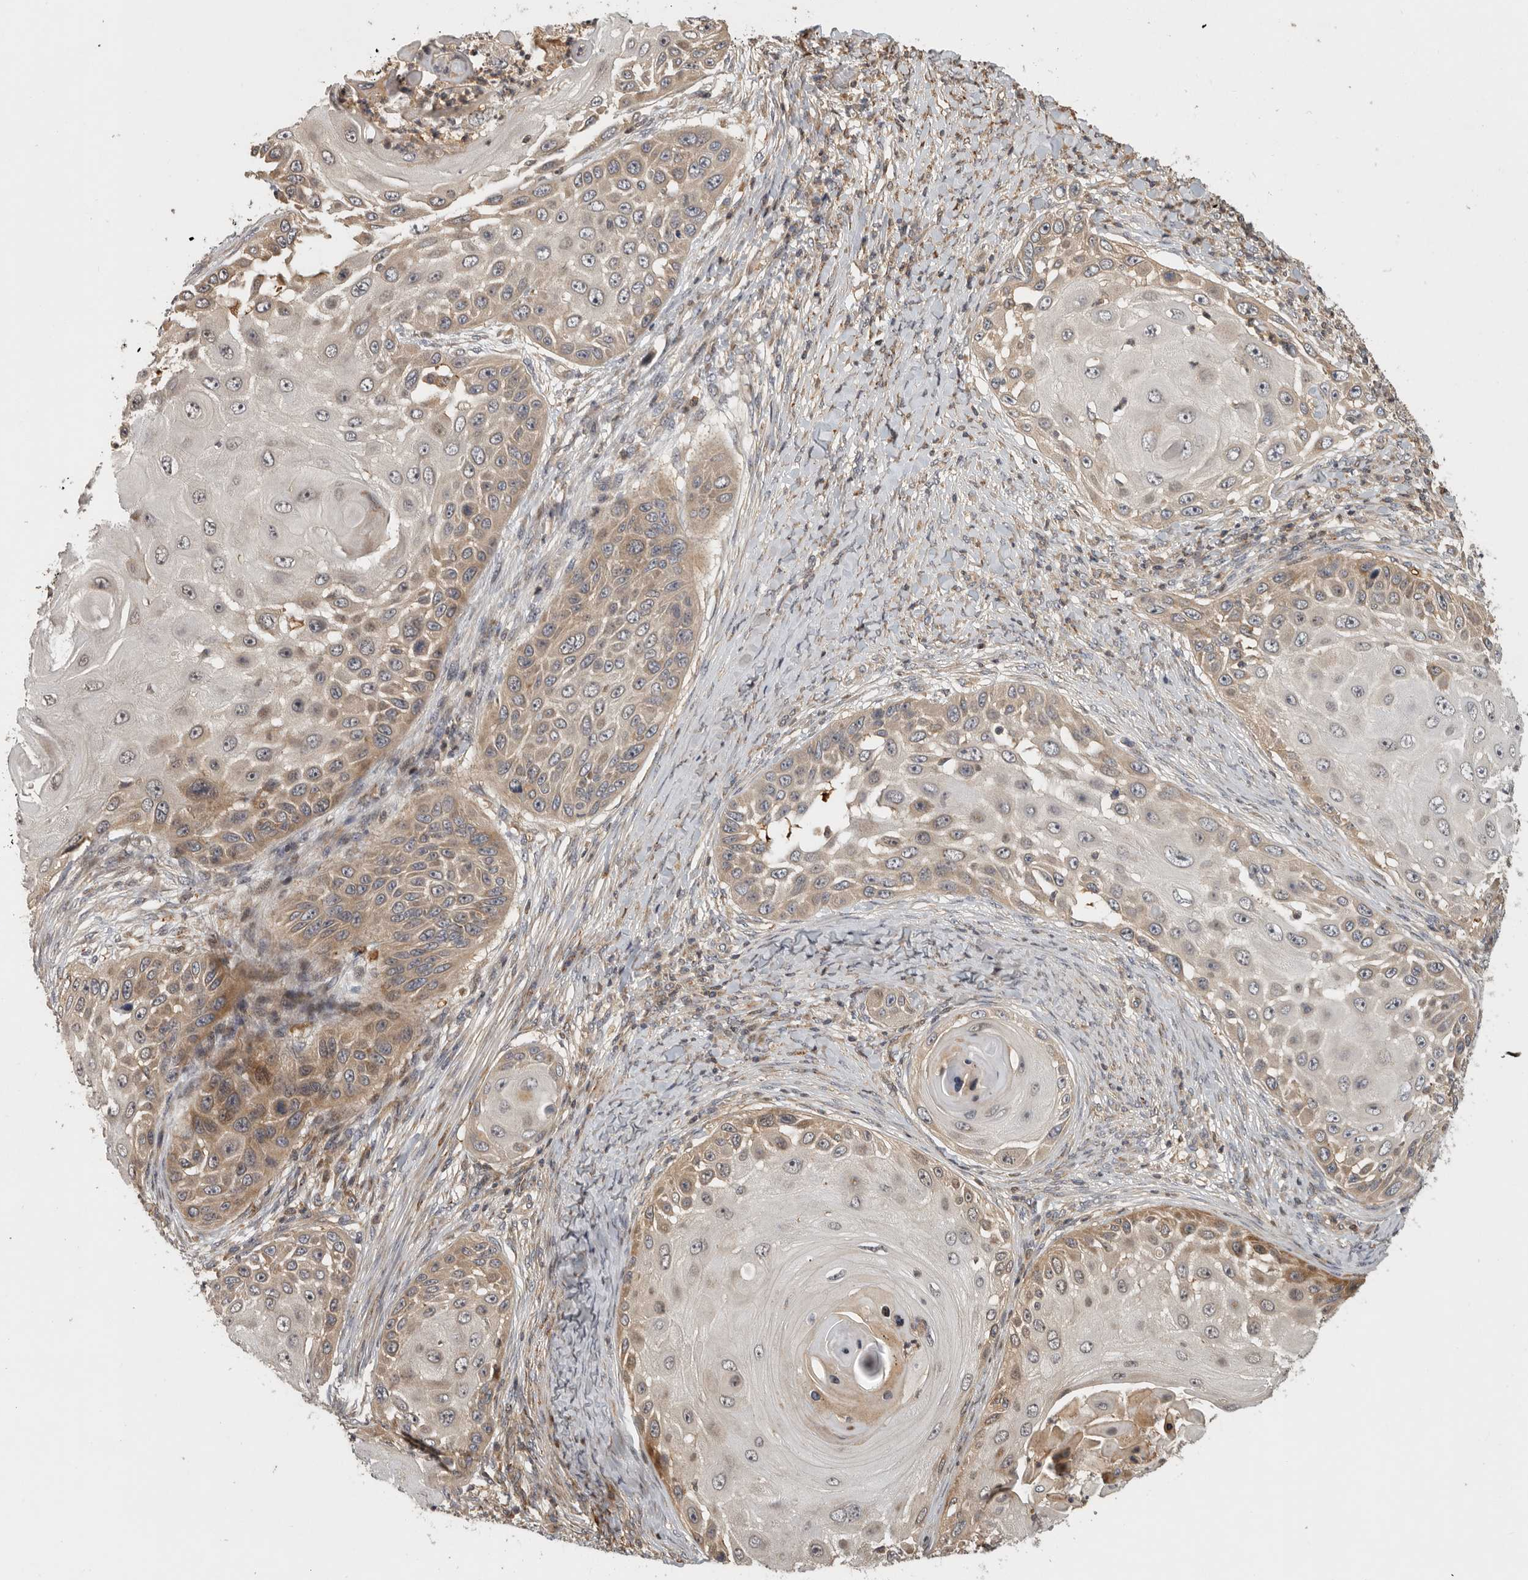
{"staining": {"intensity": "moderate", "quantity": ">75%", "location": "cytoplasmic/membranous"}, "tissue": "skin cancer", "cell_type": "Tumor cells", "image_type": "cancer", "snomed": [{"axis": "morphology", "description": "Squamous cell carcinoma, NOS"}, {"axis": "topography", "description": "Skin"}], "caption": "There is medium levels of moderate cytoplasmic/membranous expression in tumor cells of skin squamous cell carcinoma, as demonstrated by immunohistochemical staining (brown color).", "gene": "SWT1", "patient": {"sex": "female", "age": 44}}